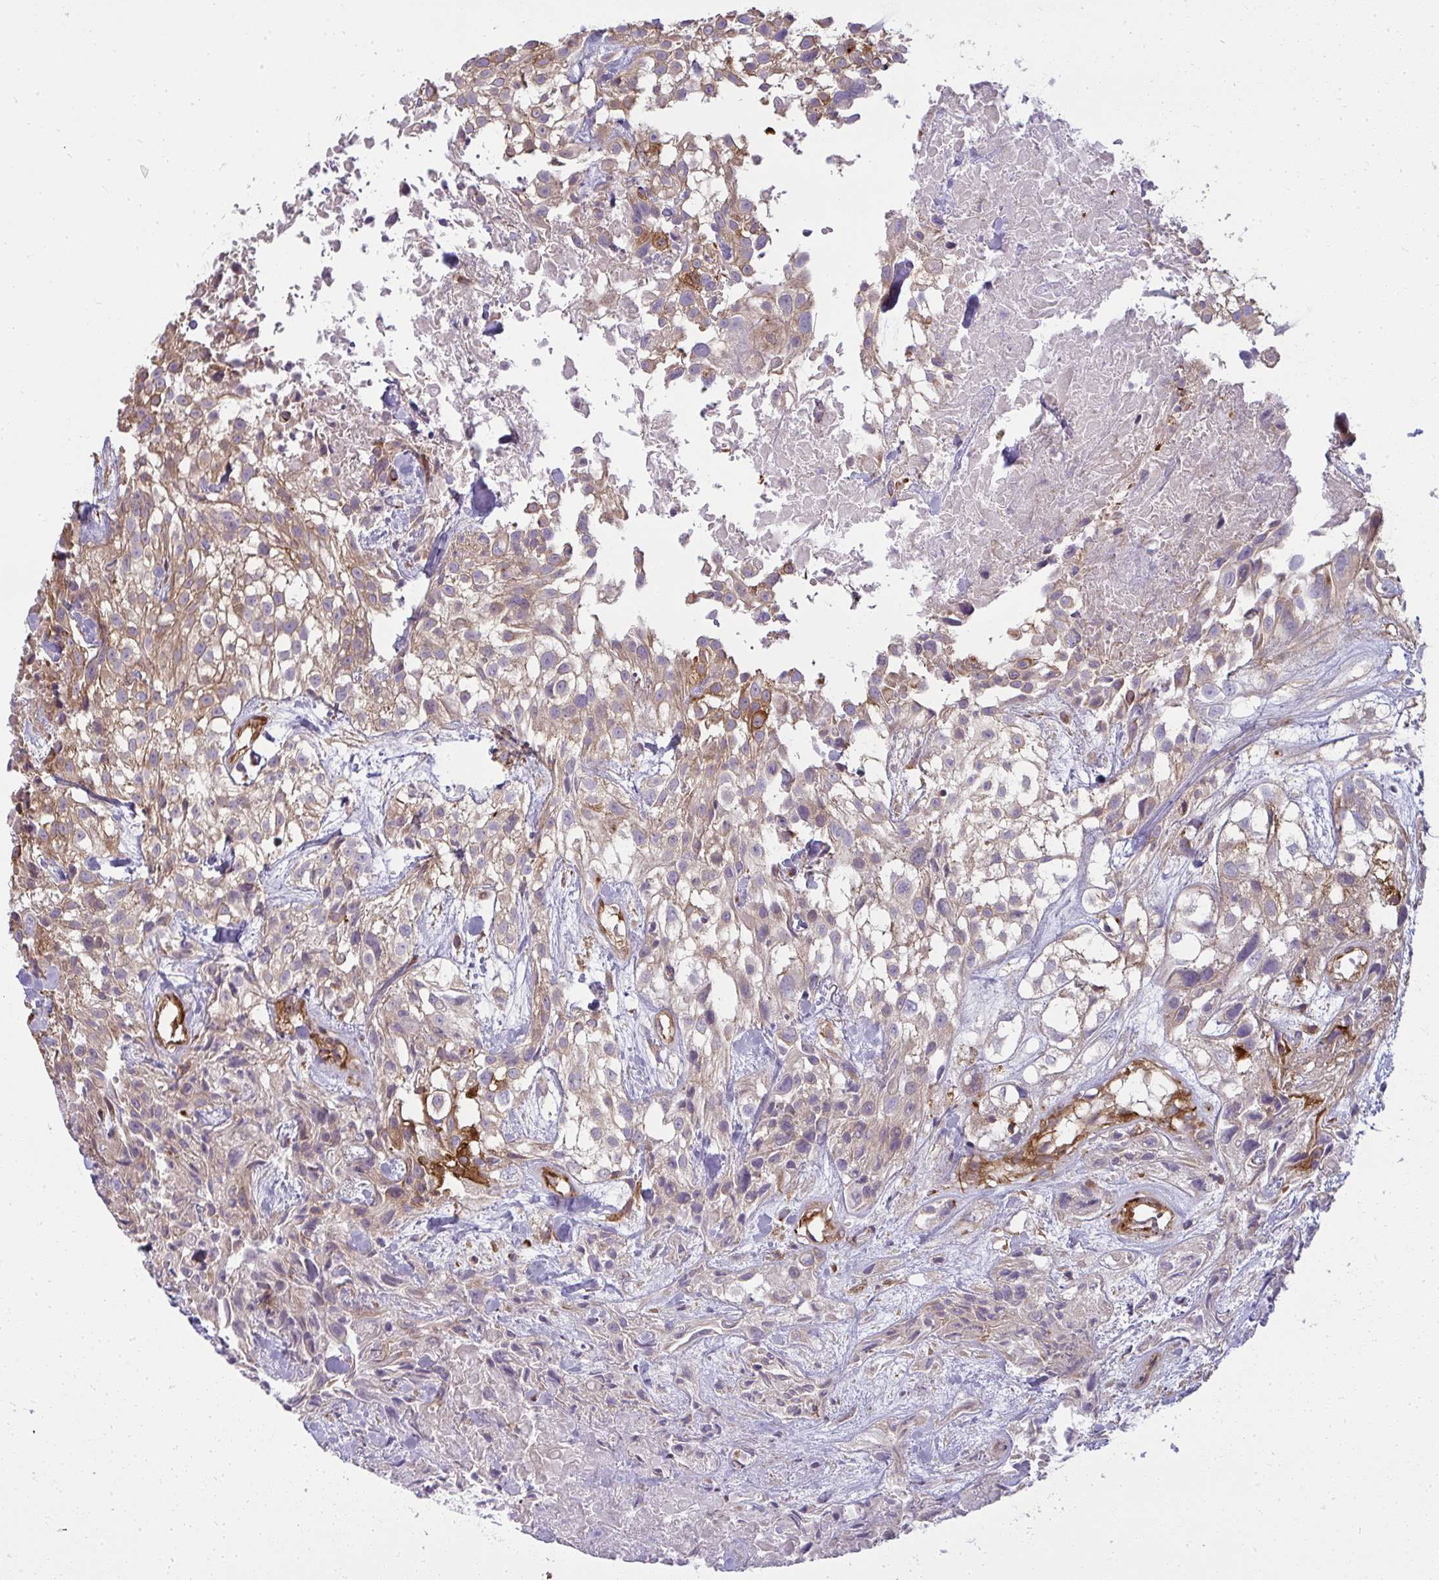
{"staining": {"intensity": "moderate", "quantity": "<25%", "location": "cytoplasmic/membranous"}, "tissue": "urothelial cancer", "cell_type": "Tumor cells", "image_type": "cancer", "snomed": [{"axis": "morphology", "description": "Urothelial carcinoma, High grade"}, {"axis": "topography", "description": "Urinary bladder"}], "caption": "Immunohistochemical staining of human urothelial cancer shows low levels of moderate cytoplasmic/membranous protein staining in approximately <25% of tumor cells. (DAB IHC with brightfield microscopy, high magnification).", "gene": "IFIT3", "patient": {"sex": "male", "age": 56}}